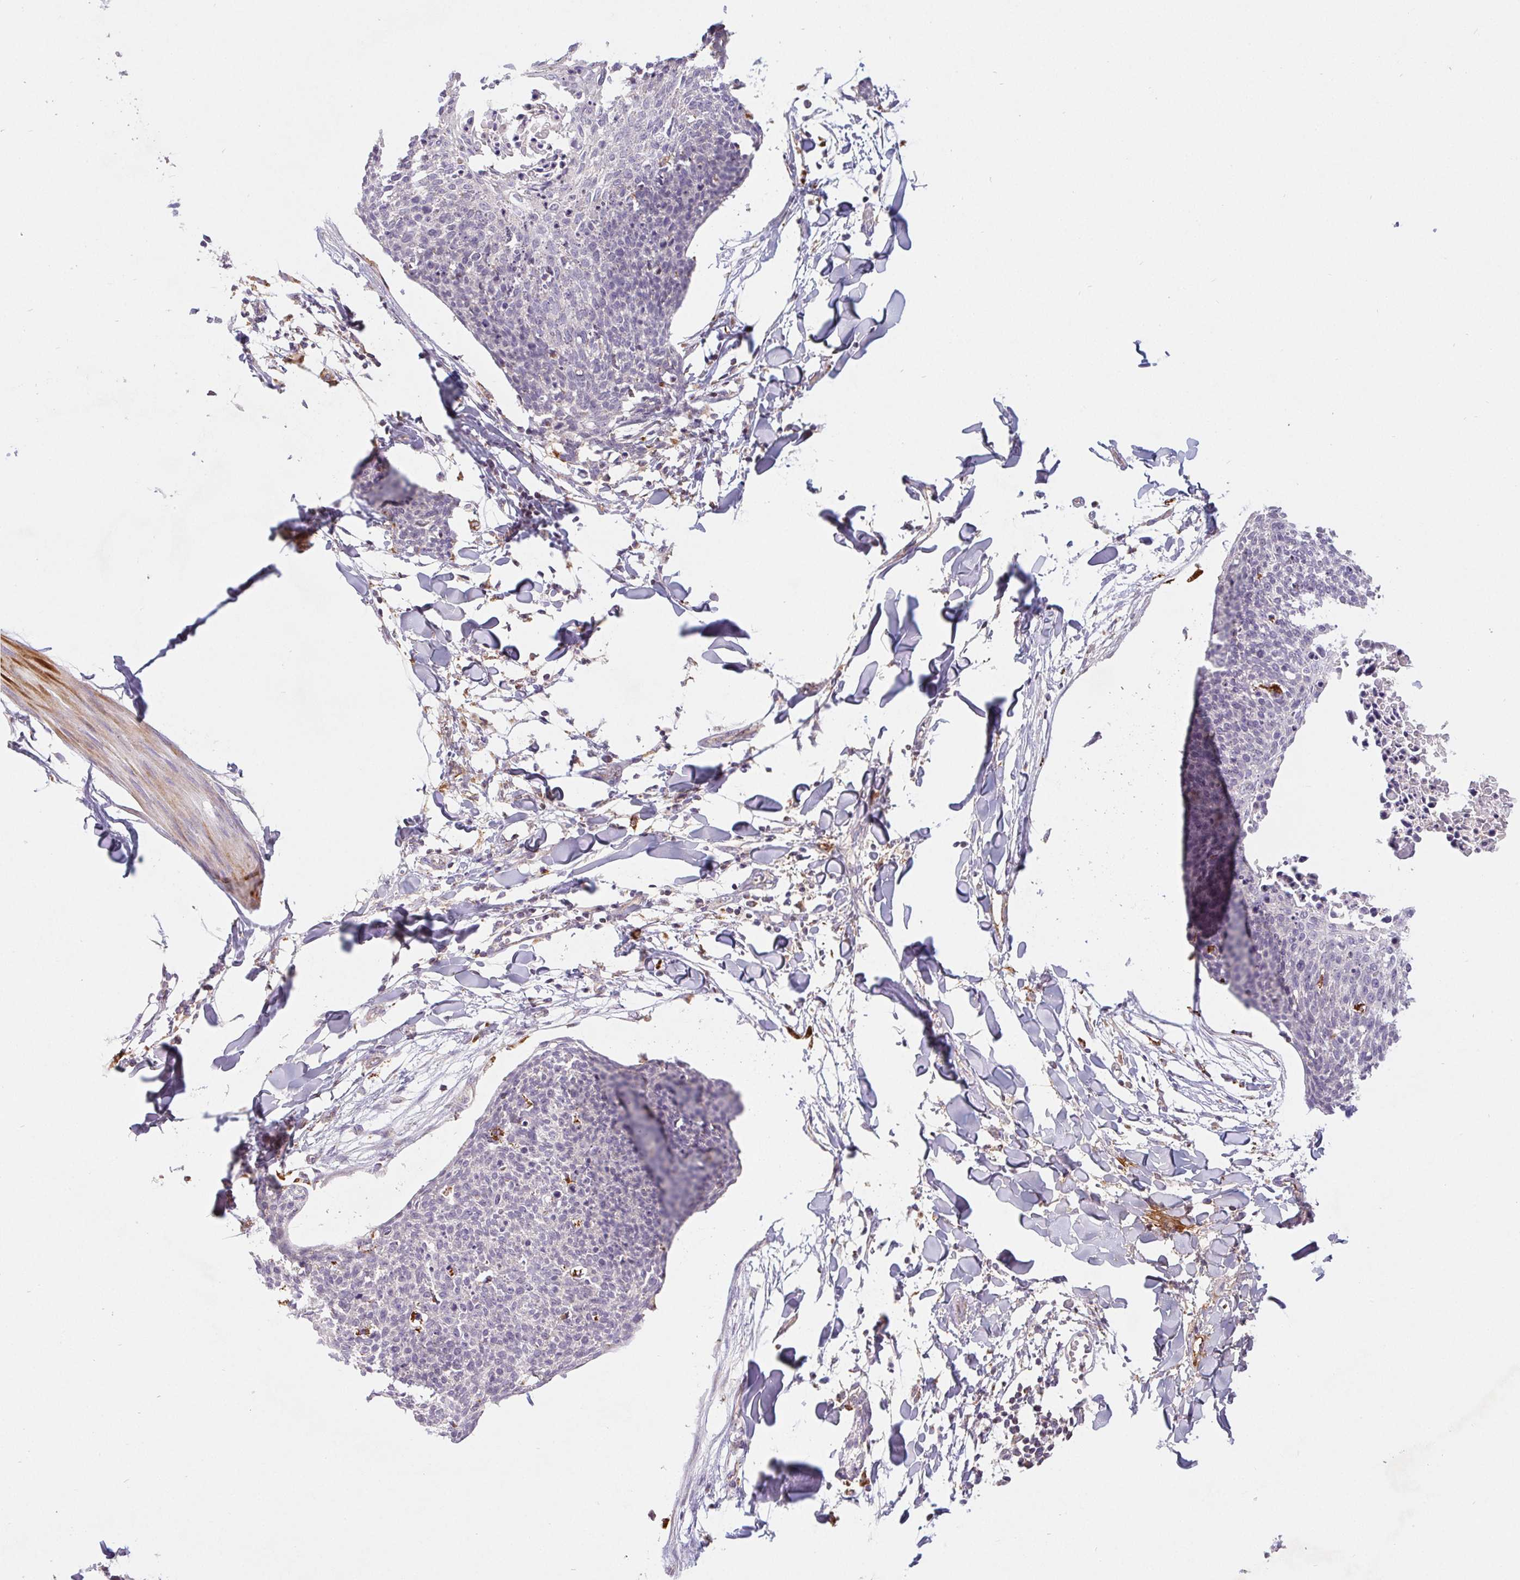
{"staining": {"intensity": "negative", "quantity": "none", "location": "none"}, "tissue": "skin cancer", "cell_type": "Tumor cells", "image_type": "cancer", "snomed": [{"axis": "morphology", "description": "Squamous cell carcinoma, NOS"}, {"axis": "topography", "description": "Skin"}, {"axis": "topography", "description": "Vulva"}], "caption": "An image of skin cancer (squamous cell carcinoma) stained for a protein displays no brown staining in tumor cells. (DAB immunohistochemistry visualized using brightfield microscopy, high magnification).", "gene": "EMC6", "patient": {"sex": "female", "age": 75}}